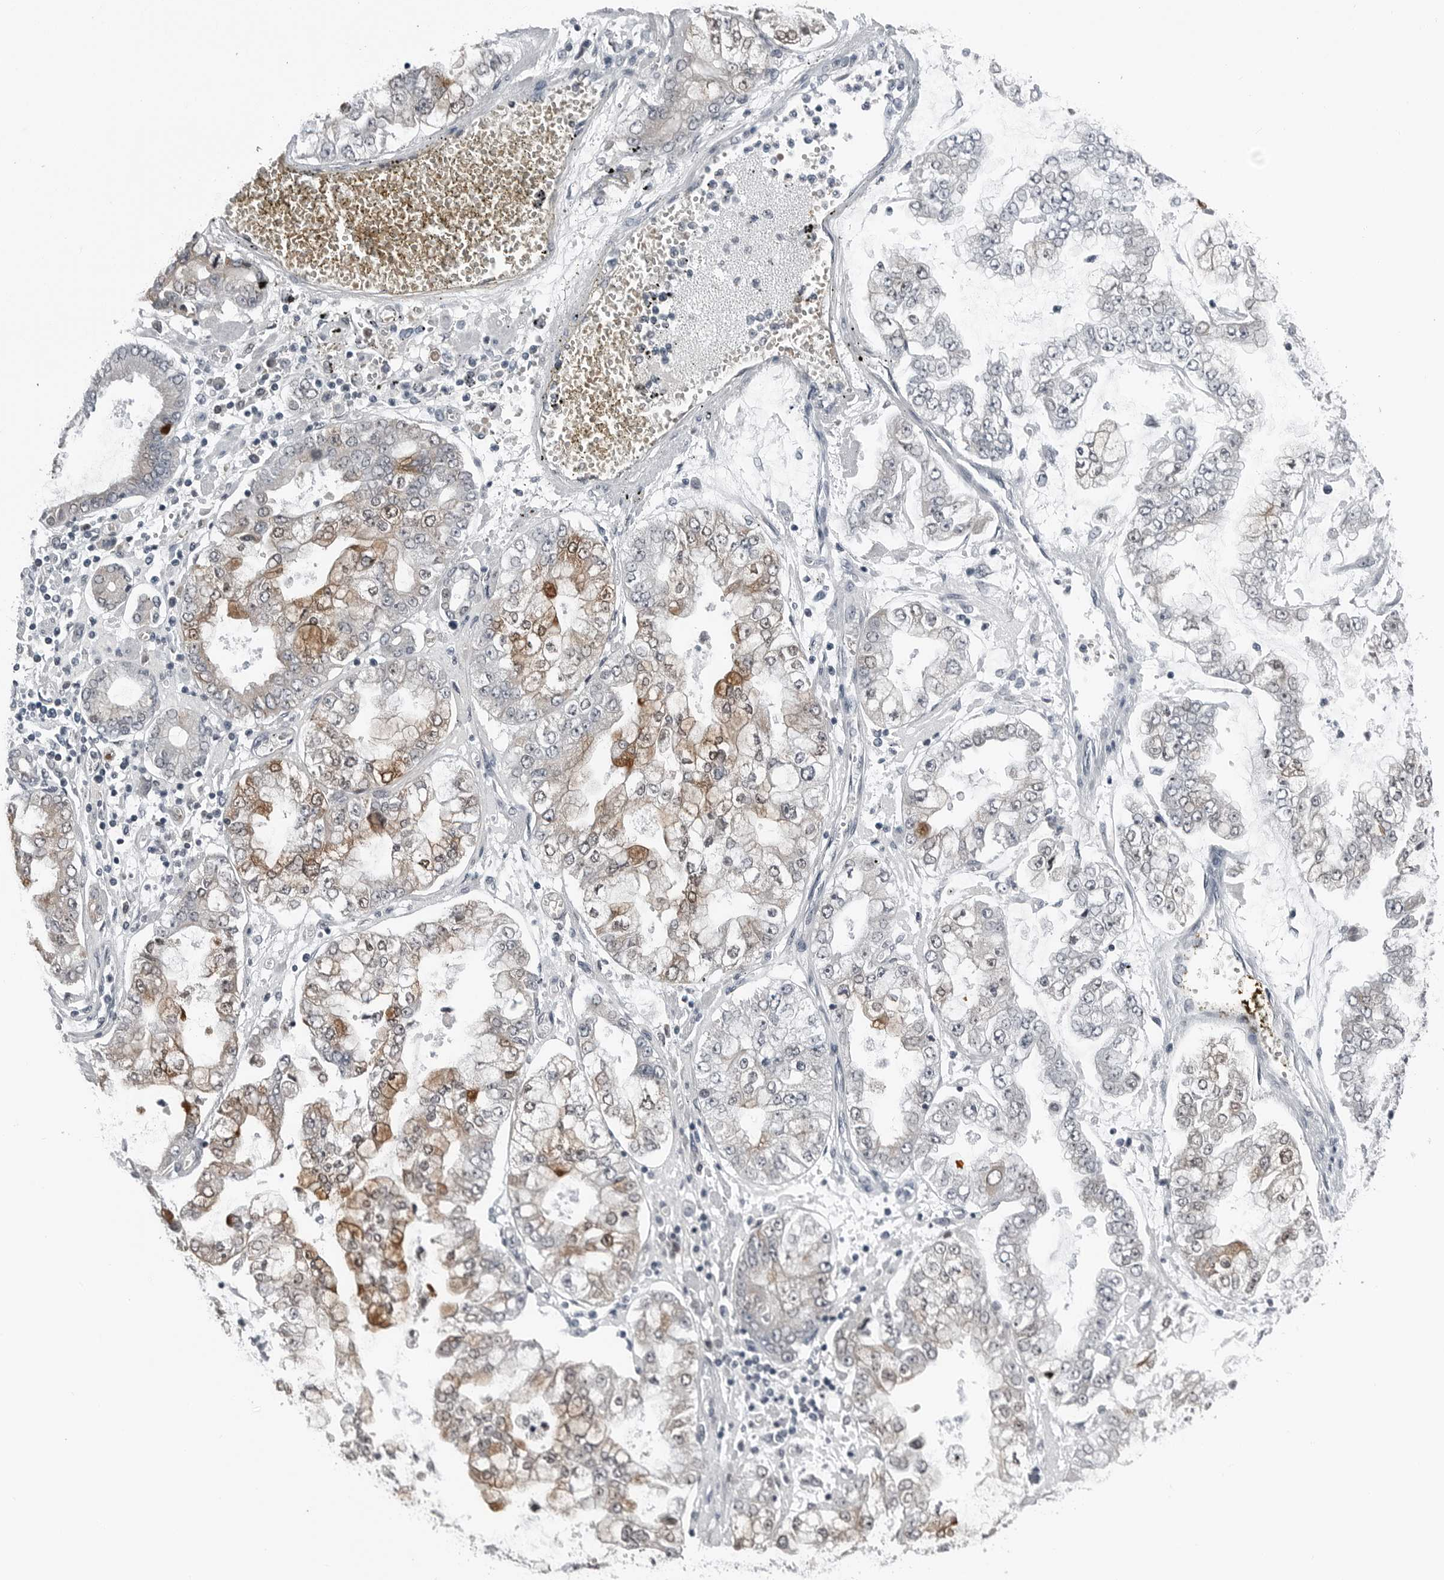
{"staining": {"intensity": "moderate", "quantity": "25%-75%", "location": "cytoplasmic/membranous"}, "tissue": "stomach cancer", "cell_type": "Tumor cells", "image_type": "cancer", "snomed": [{"axis": "morphology", "description": "Adenocarcinoma, NOS"}, {"axis": "topography", "description": "Stomach"}], "caption": "Immunohistochemistry (IHC) histopathology image of human adenocarcinoma (stomach) stained for a protein (brown), which reveals medium levels of moderate cytoplasmic/membranous positivity in approximately 25%-75% of tumor cells.", "gene": "SPINK1", "patient": {"sex": "male", "age": 76}}